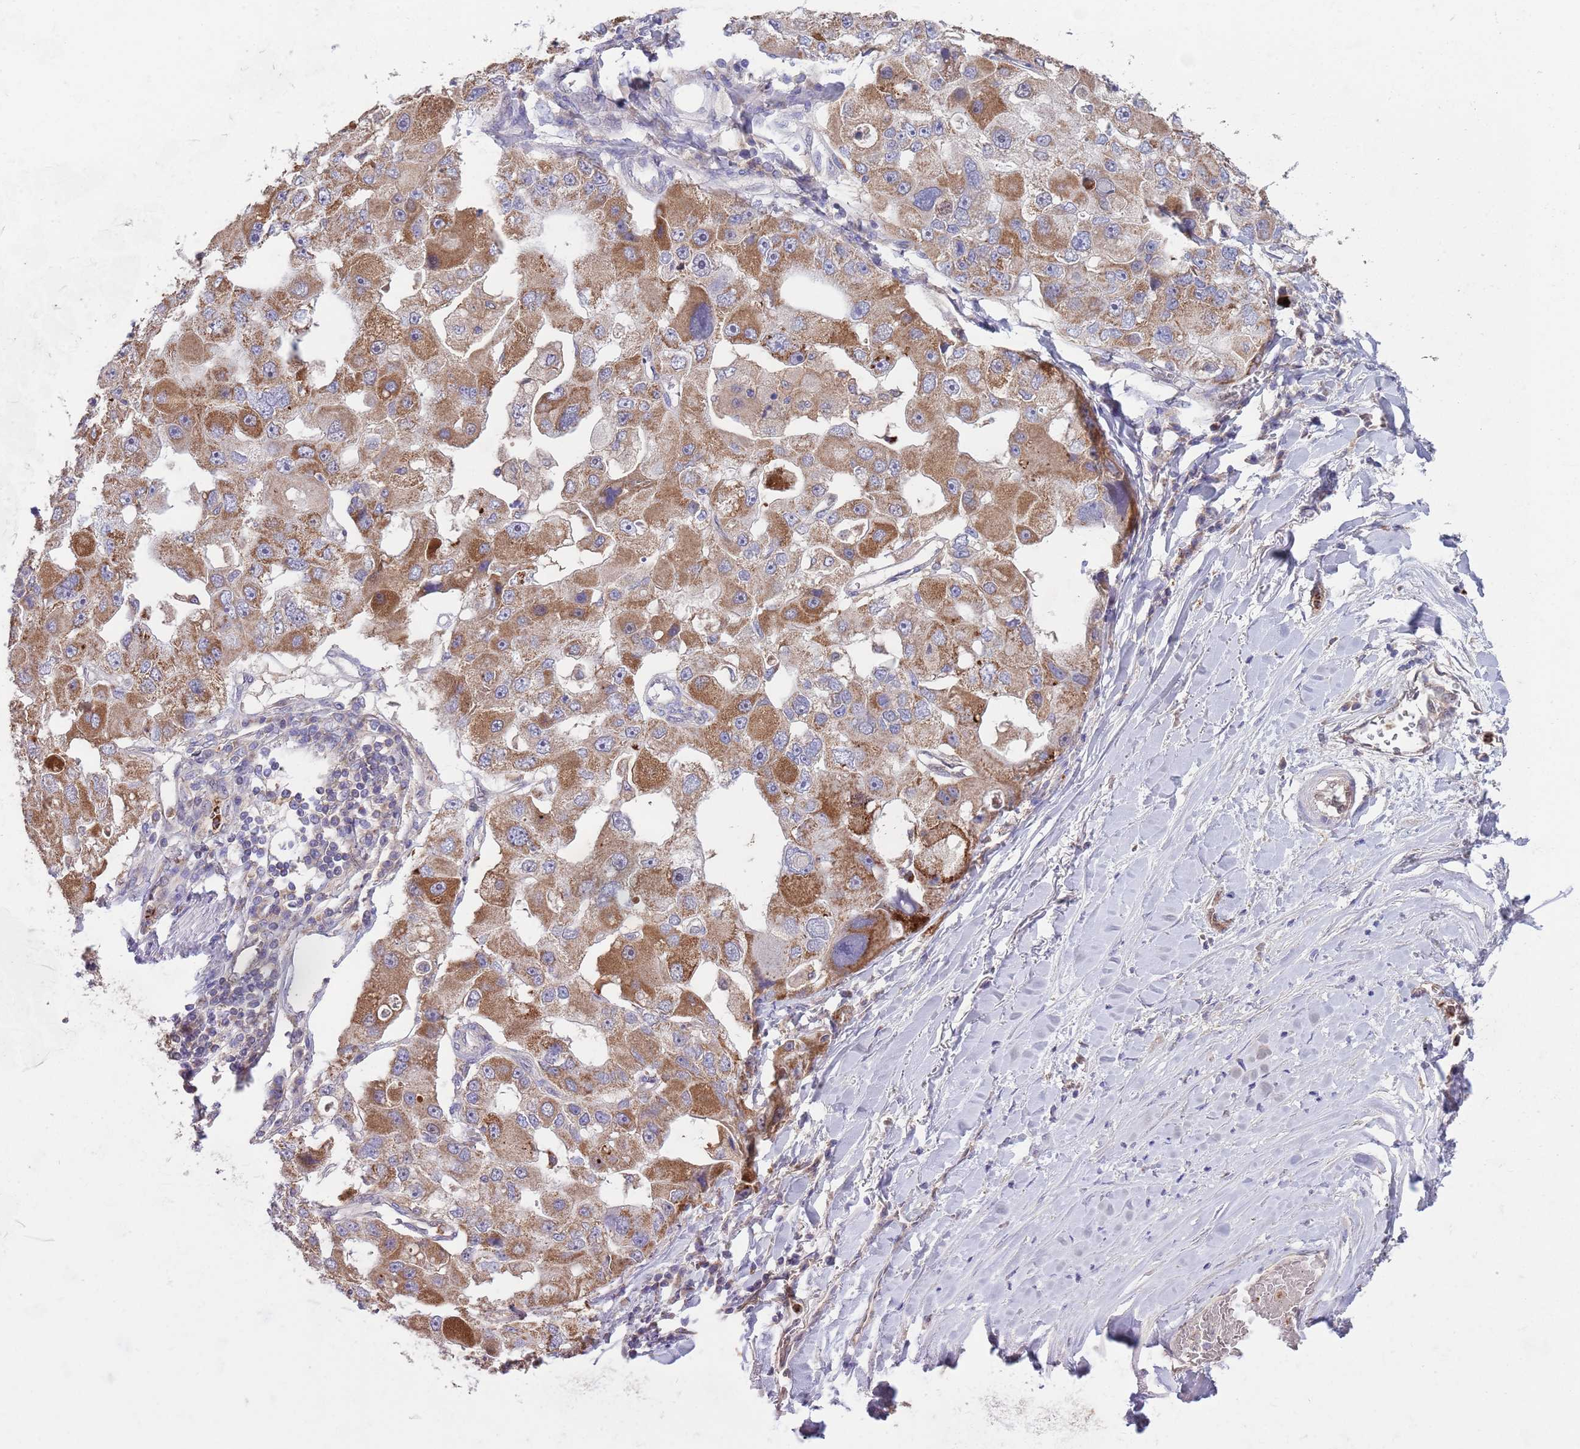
{"staining": {"intensity": "moderate", "quantity": ">75%", "location": "cytoplasmic/membranous"}, "tissue": "lung cancer", "cell_type": "Tumor cells", "image_type": "cancer", "snomed": [{"axis": "morphology", "description": "Adenocarcinoma, NOS"}, {"axis": "topography", "description": "Lung"}], "caption": "The image exhibits immunohistochemical staining of lung cancer. There is moderate cytoplasmic/membranous positivity is appreciated in about >75% of tumor cells.", "gene": "DDT", "patient": {"sex": "female", "age": 54}}